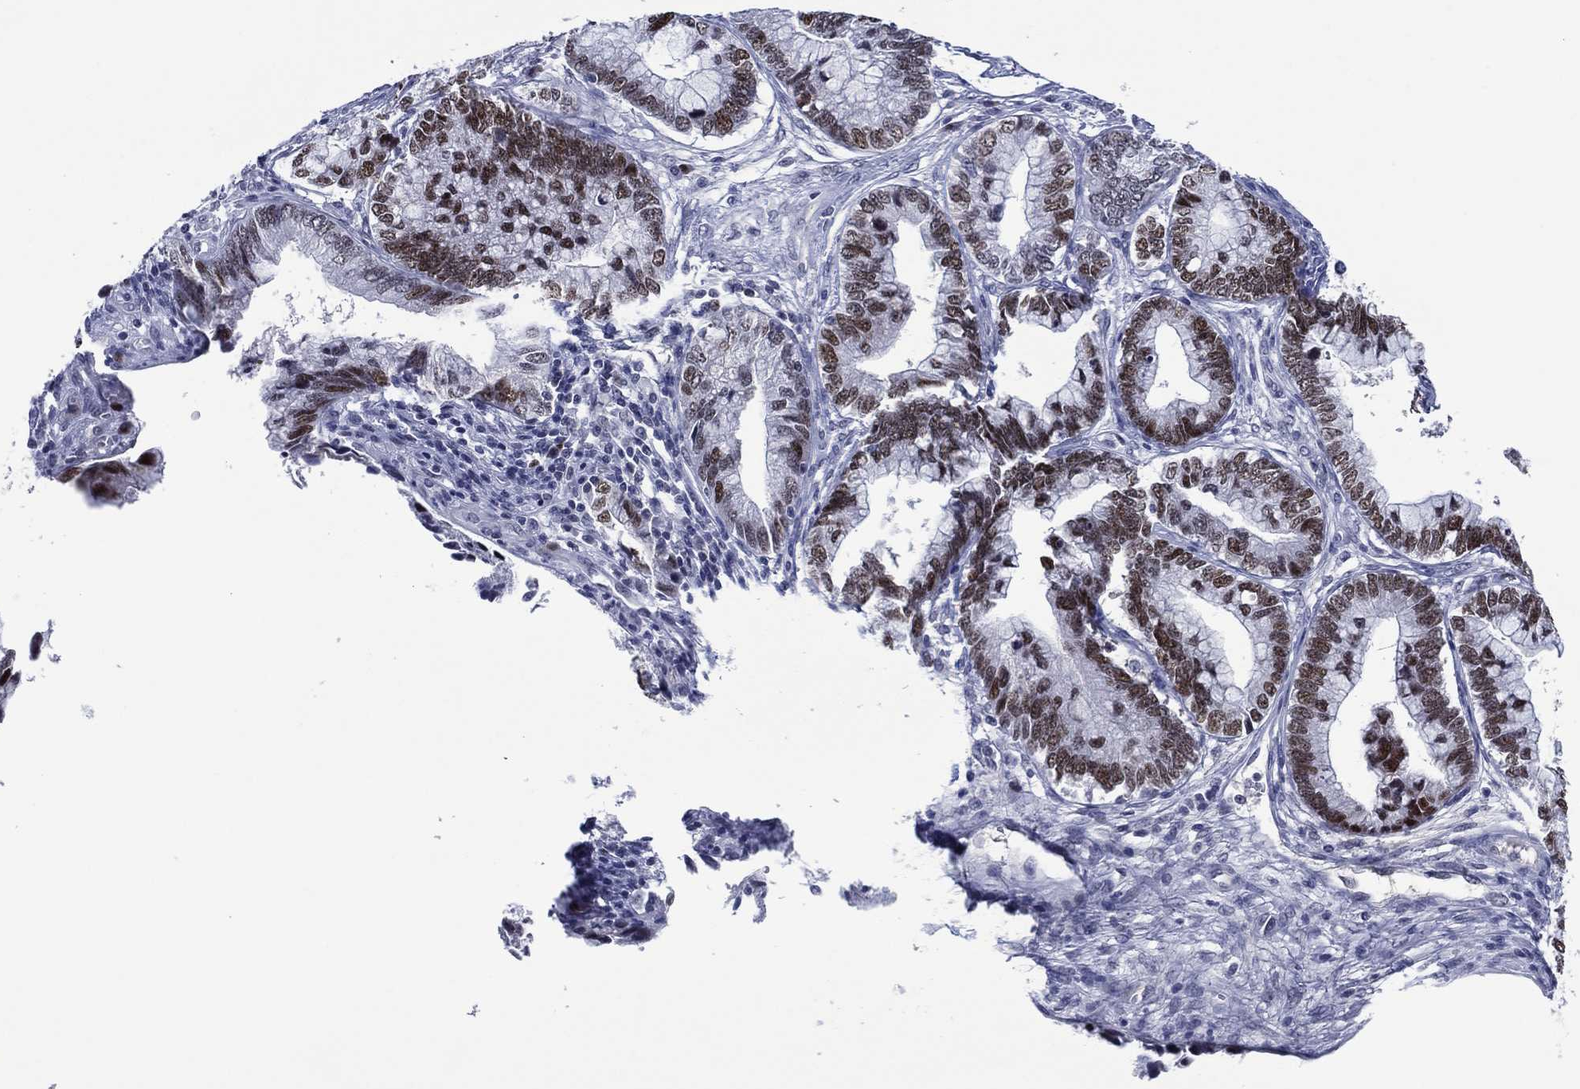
{"staining": {"intensity": "strong", "quantity": ">75%", "location": "nuclear"}, "tissue": "cervical cancer", "cell_type": "Tumor cells", "image_type": "cancer", "snomed": [{"axis": "morphology", "description": "Adenocarcinoma, NOS"}, {"axis": "topography", "description": "Cervix"}], "caption": "IHC micrograph of neoplastic tissue: human cervical adenocarcinoma stained using immunohistochemistry shows high levels of strong protein expression localized specifically in the nuclear of tumor cells, appearing as a nuclear brown color.", "gene": "GATA6", "patient": {"sex": "female", "age": 44}}